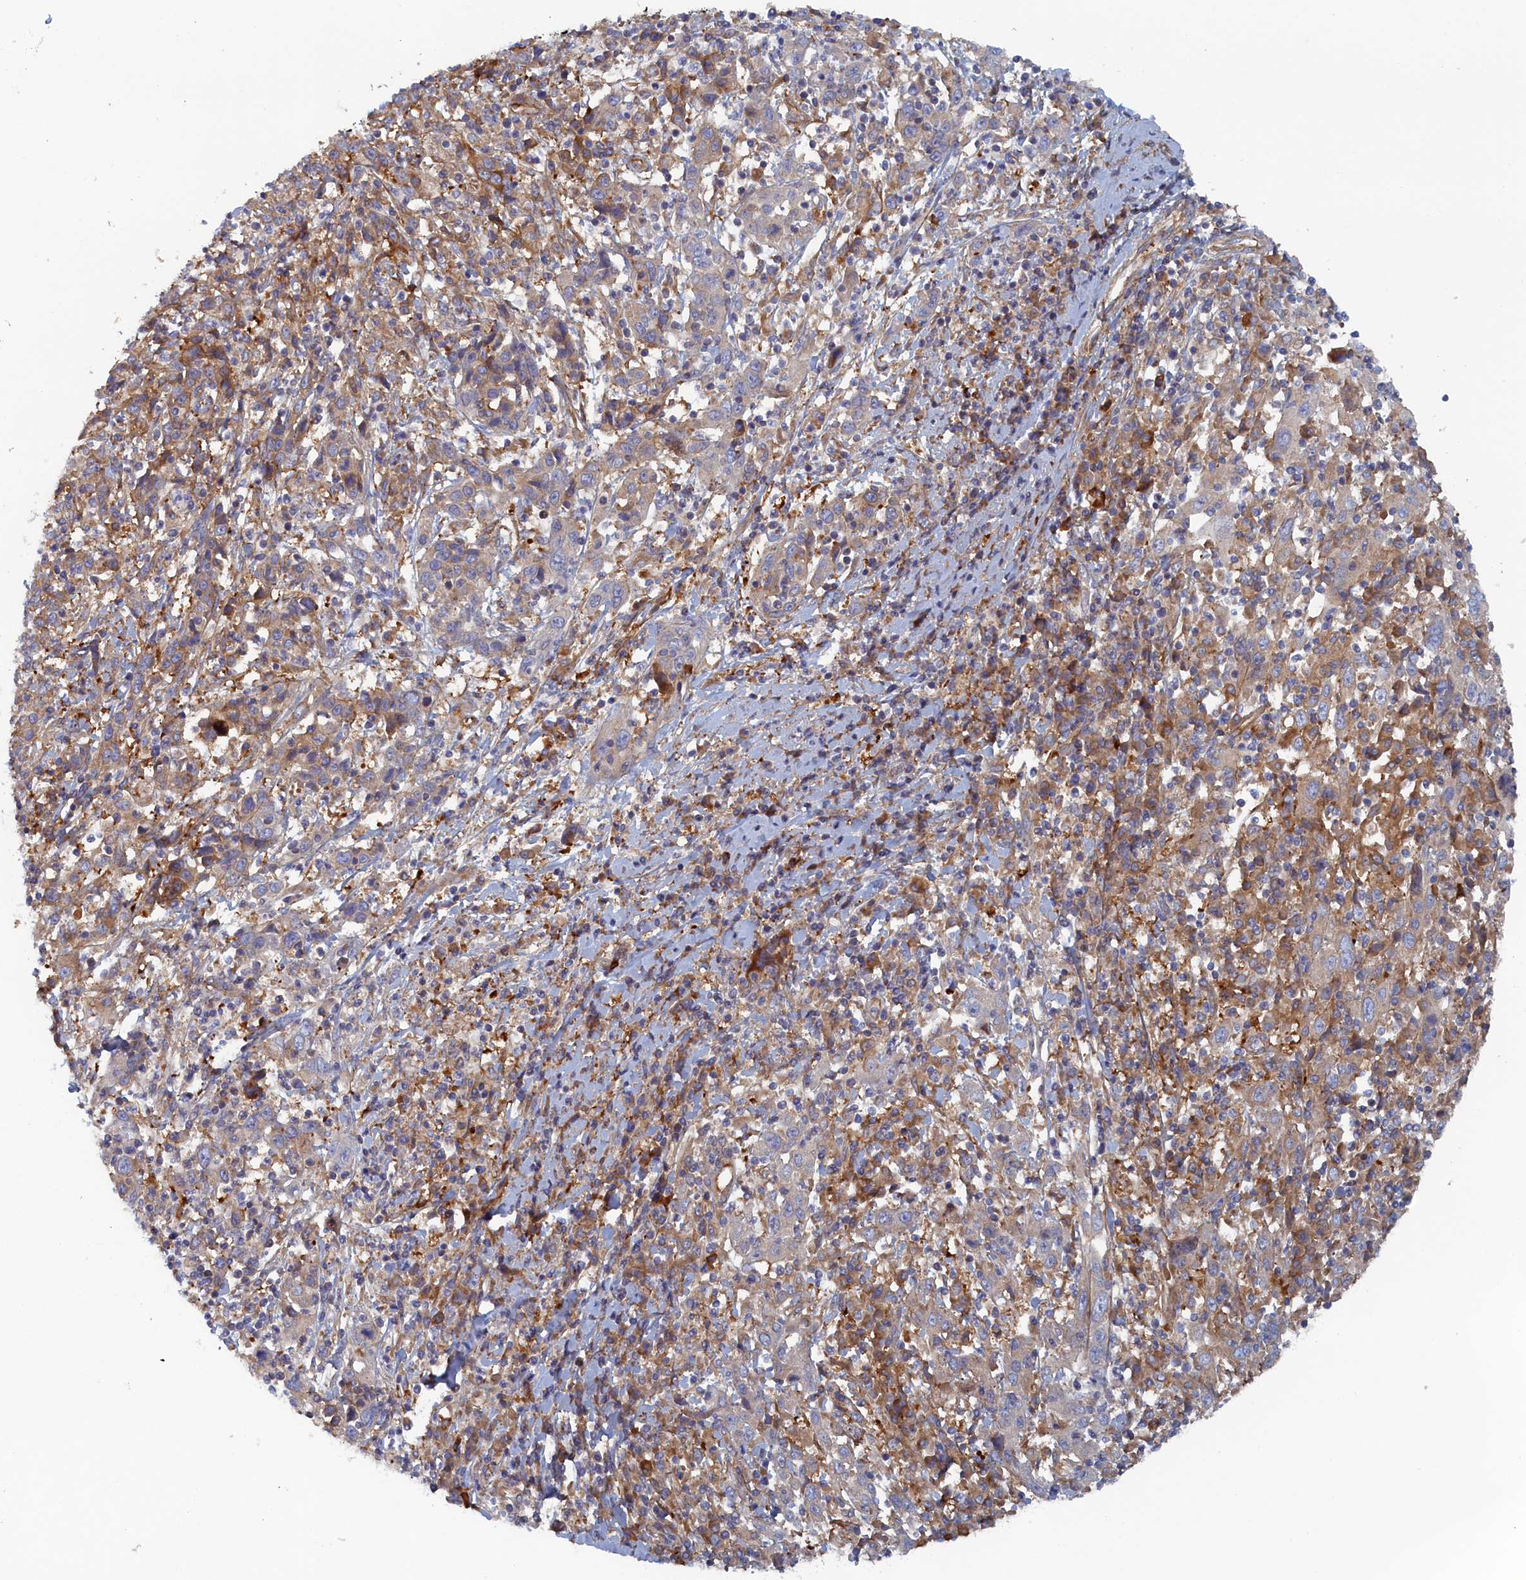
{"staining": {"intensity": "weak", "quantity": "<25%", "location": "cytoplasmic/membranous"}, "tissue": "cervical cancer", "cell_type": "Tumor cells", "image_type": "cancer", "snomed": [{"axis": "morphology", "description": "Squamous cell carcinoma, NOS"}, {"axis": "topography", "description": "Cervix"}], "caption": "Immunohistochemical staining of squamous cell carcinoma (cervical) reveals no significant expression in tumor cells.", "gene": "TMEM196", "patient": {"sex": "female", "age": 46}}